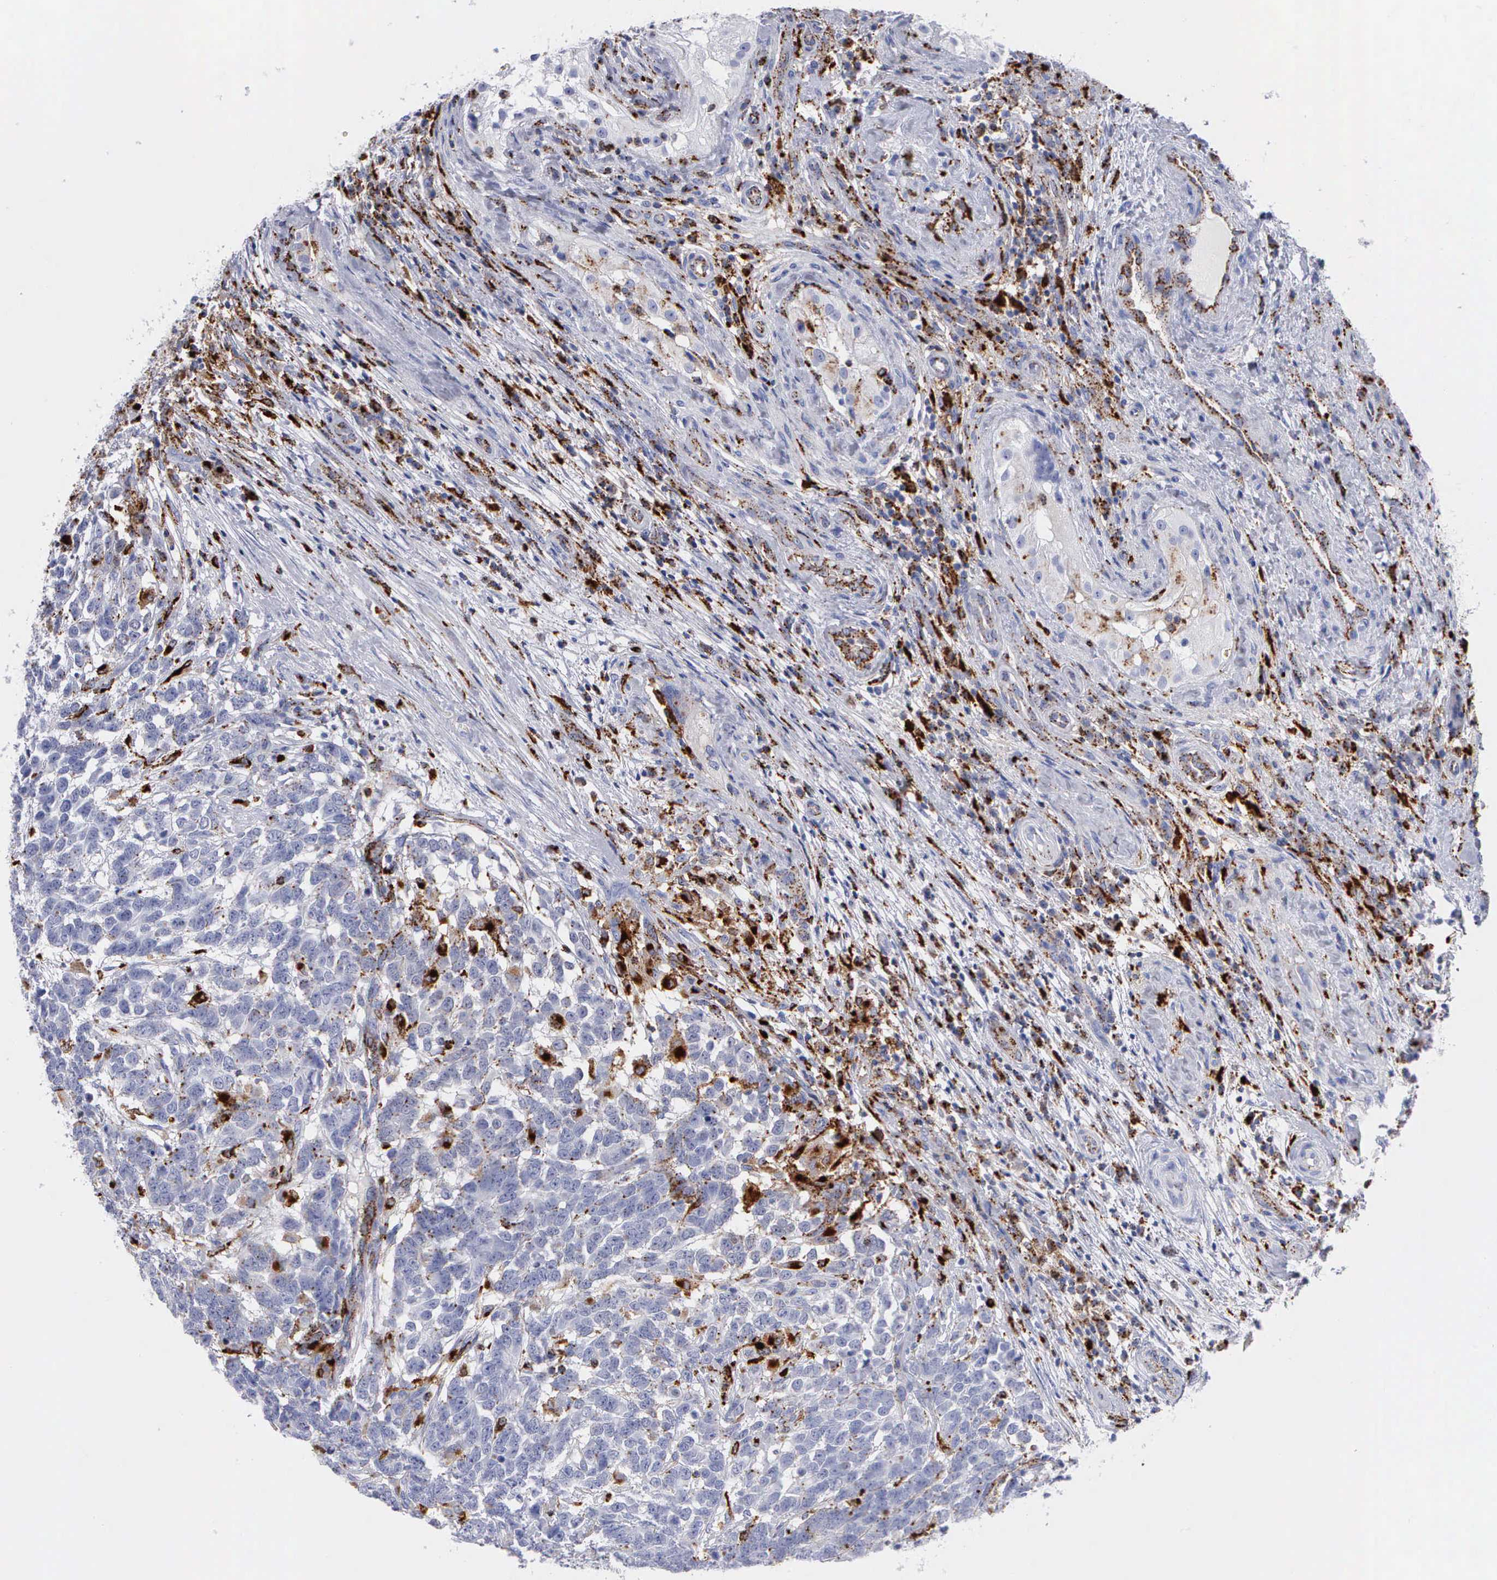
{"staining": {"intensity": "negative", "quantity": "none", "location": "none"}, "tissue": "testis cancer", "cell_type": "Tumor cells", "image_type": "cancer", "snomed": [{"axis": "morphology", "description": "Carcinoma, Embryonal, NOS"}, {"axis": "topography", "description": "Testis"}], "caption": "This is a micrograph of immunohistochemistry staining of testis cancer (embryonal carcinoma), which shows no staining in tumor cells.", "gene": "CTSH", "patient": {"sex": "male", "age": 26}}